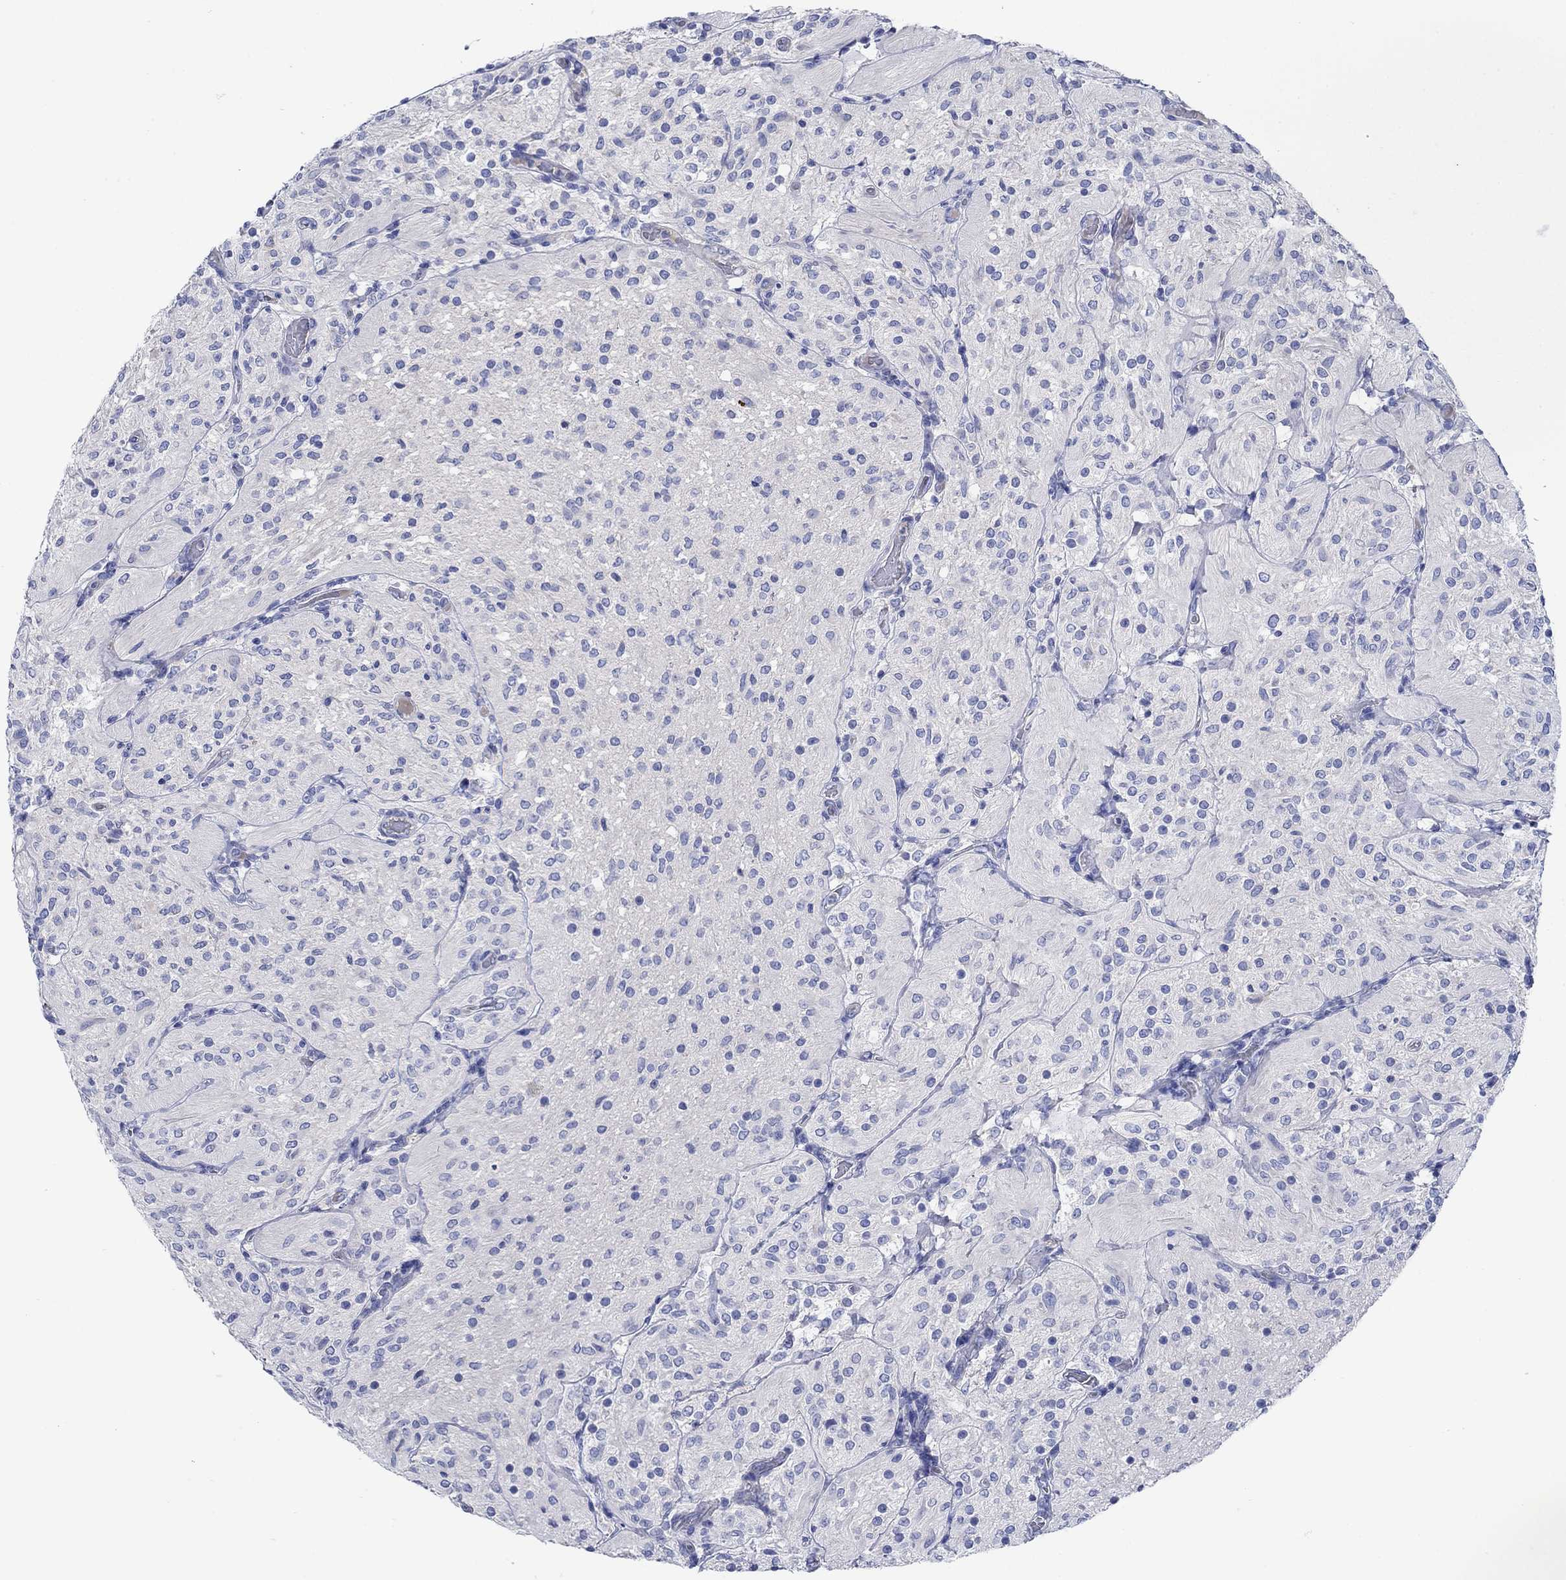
{"staining": {"intensity": "negative", "quantity": "none", "location": "none"}, "tissue": "glioma", "cell_type": "Tumor cells", "image_type": "cancer", "snomed": [{"axis": "morphology", "description": "Glioma, malignant, Low grade"}, {"axis": "topography", "description": "Brain"}], "caption": "Immunohistochemical staining of glioma demonstrates no significant positivity in tumor cells.", "gene": "TRIM16", "patient": {"sex": "male", "age": 3}}